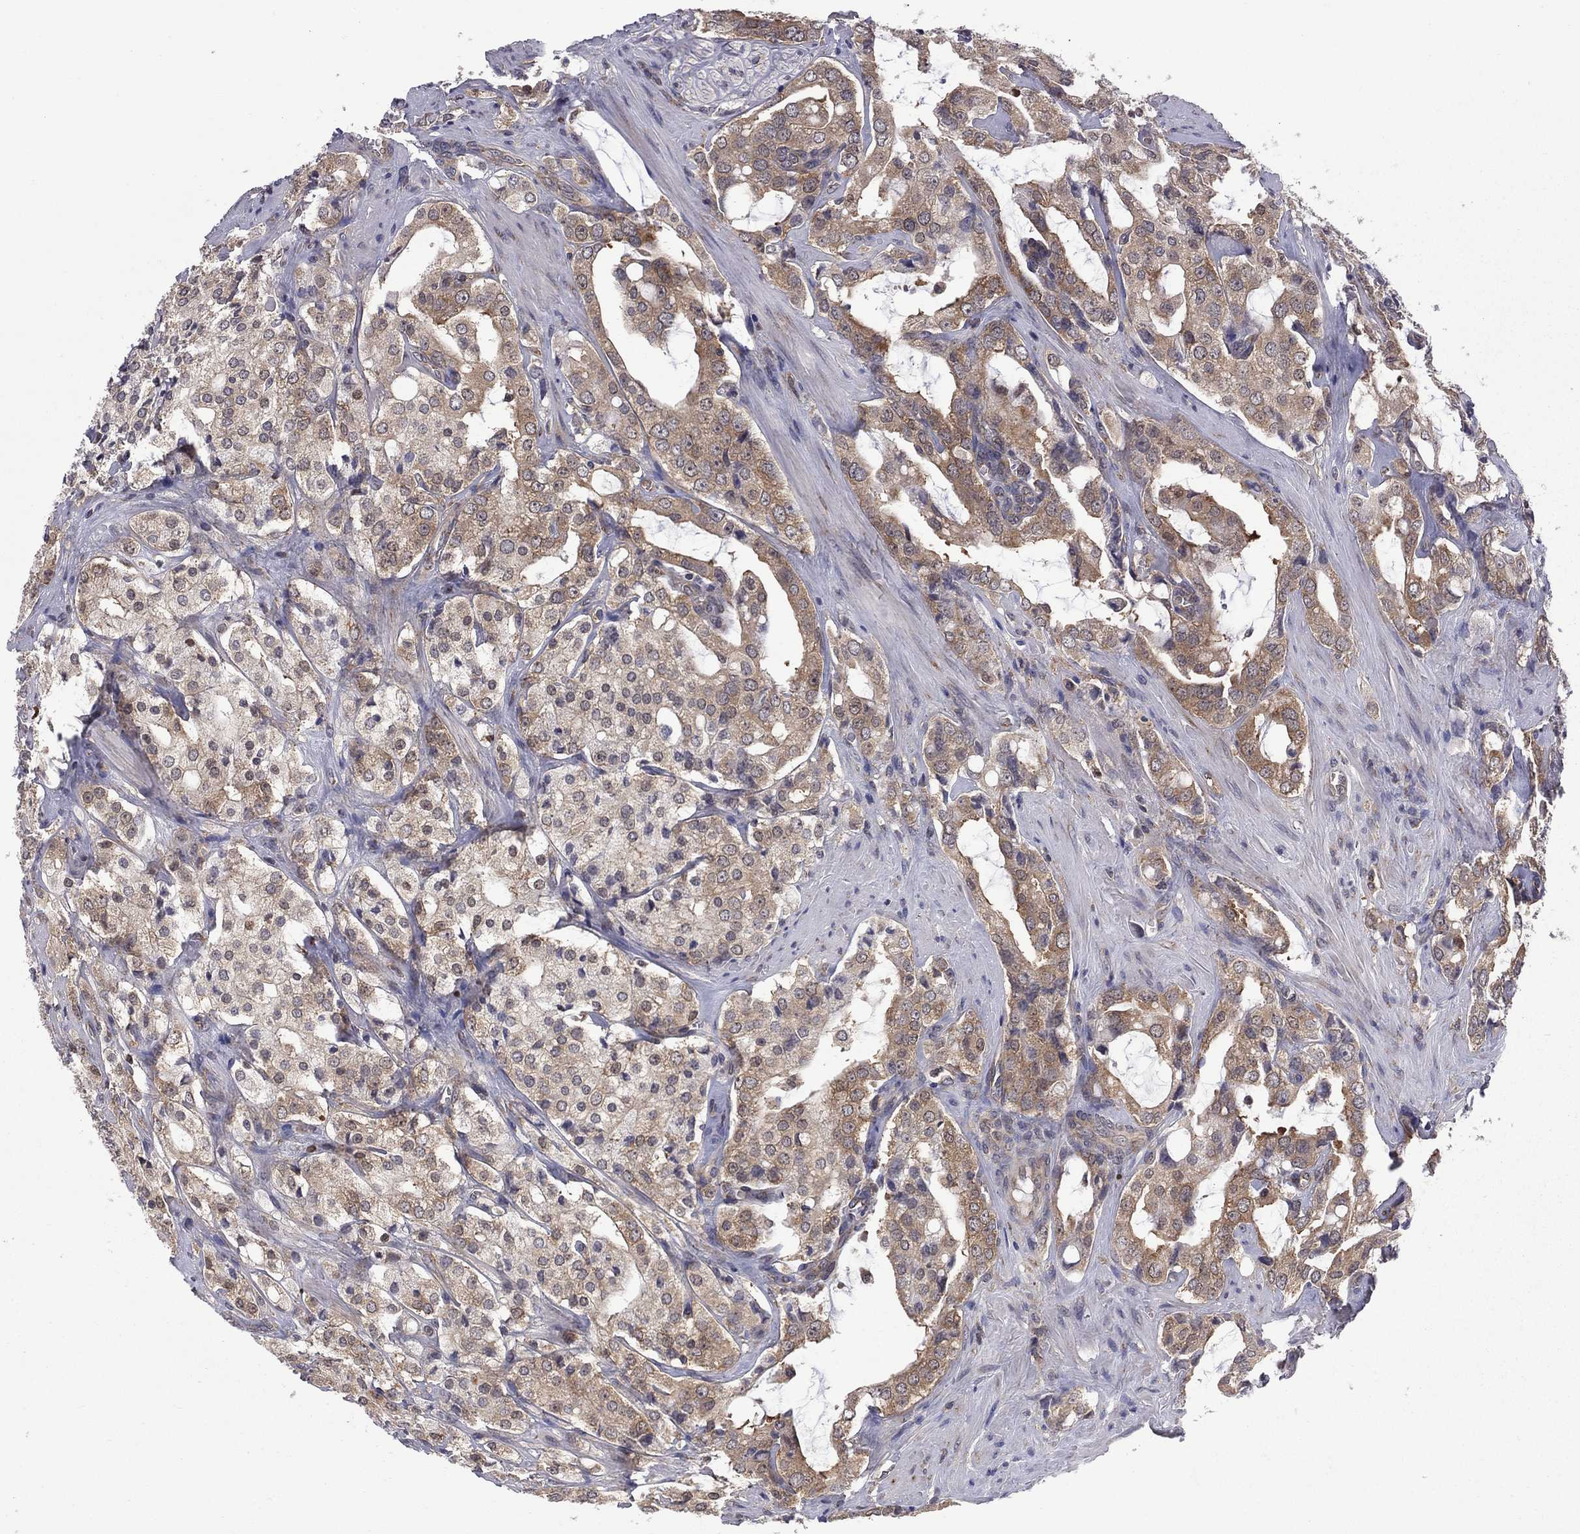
{"staining": {"intensity": "moderate", "quantity": ">75%", "location": "cytoplasmic/membranous"}, "tissue": "prostate cancer", "cell_type": "Tumor cells", "image_type": "cancer", "snomed": [{"axis": "morphology", "description": "Adenocarcinoma, NOS"}, {"axis": "topography", "description": "Prostate"}], "caption": "This is an image of immunohistochemistry (IHC) staining of prostate adenocarcinoma, which shows moderate expression in the cytoplasmic/membranous of tumor cells.", "gene": "NAA50", "patient": {"sex": "male", "age": 66}}